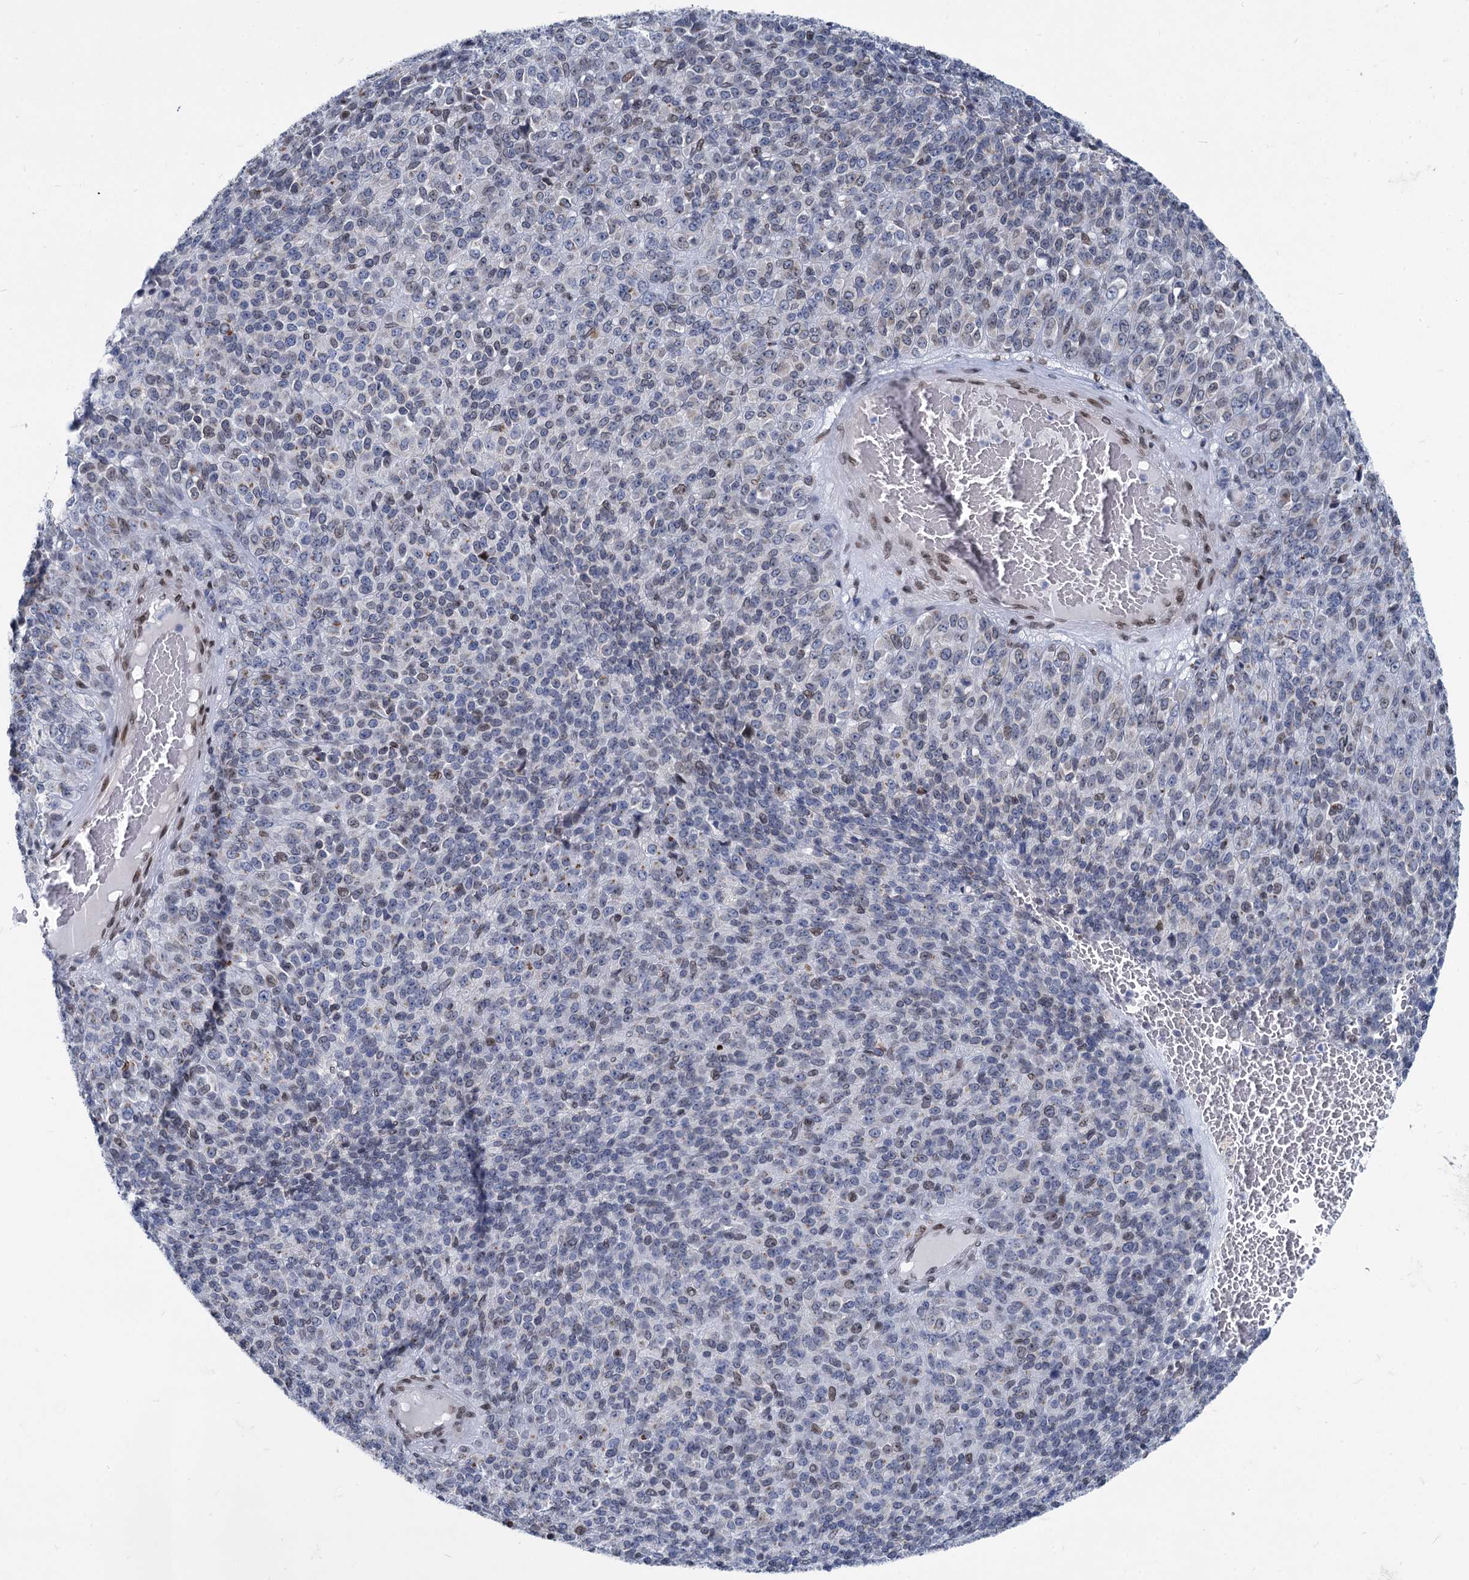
{"staining": {"intensity": "weak", "quantity": "<25%", "location": "nuclear"}, "tissue": "melanoma", "cell_type": "Tumor cells", "image_type": "cancer", "snomed": [{"axis": "morphology", "description": "Malignant melanoma, Metastatic site"}, {"axis": "topography", "description": "Brain"}], "caption": "This image is of malignant melanoma (metastatic site) stained with immunohistochemistry (IHC) to label a protein in brown with the nuclei are counter-stained blue. There is no positivity in tumor cells. (Stains: DAB IHC with hematoxylin counter stain, Microscopy: brightfield microscopy at high magnification).", "gene": "PRSS35", "patient": {"sex": "female", "age": 56}}